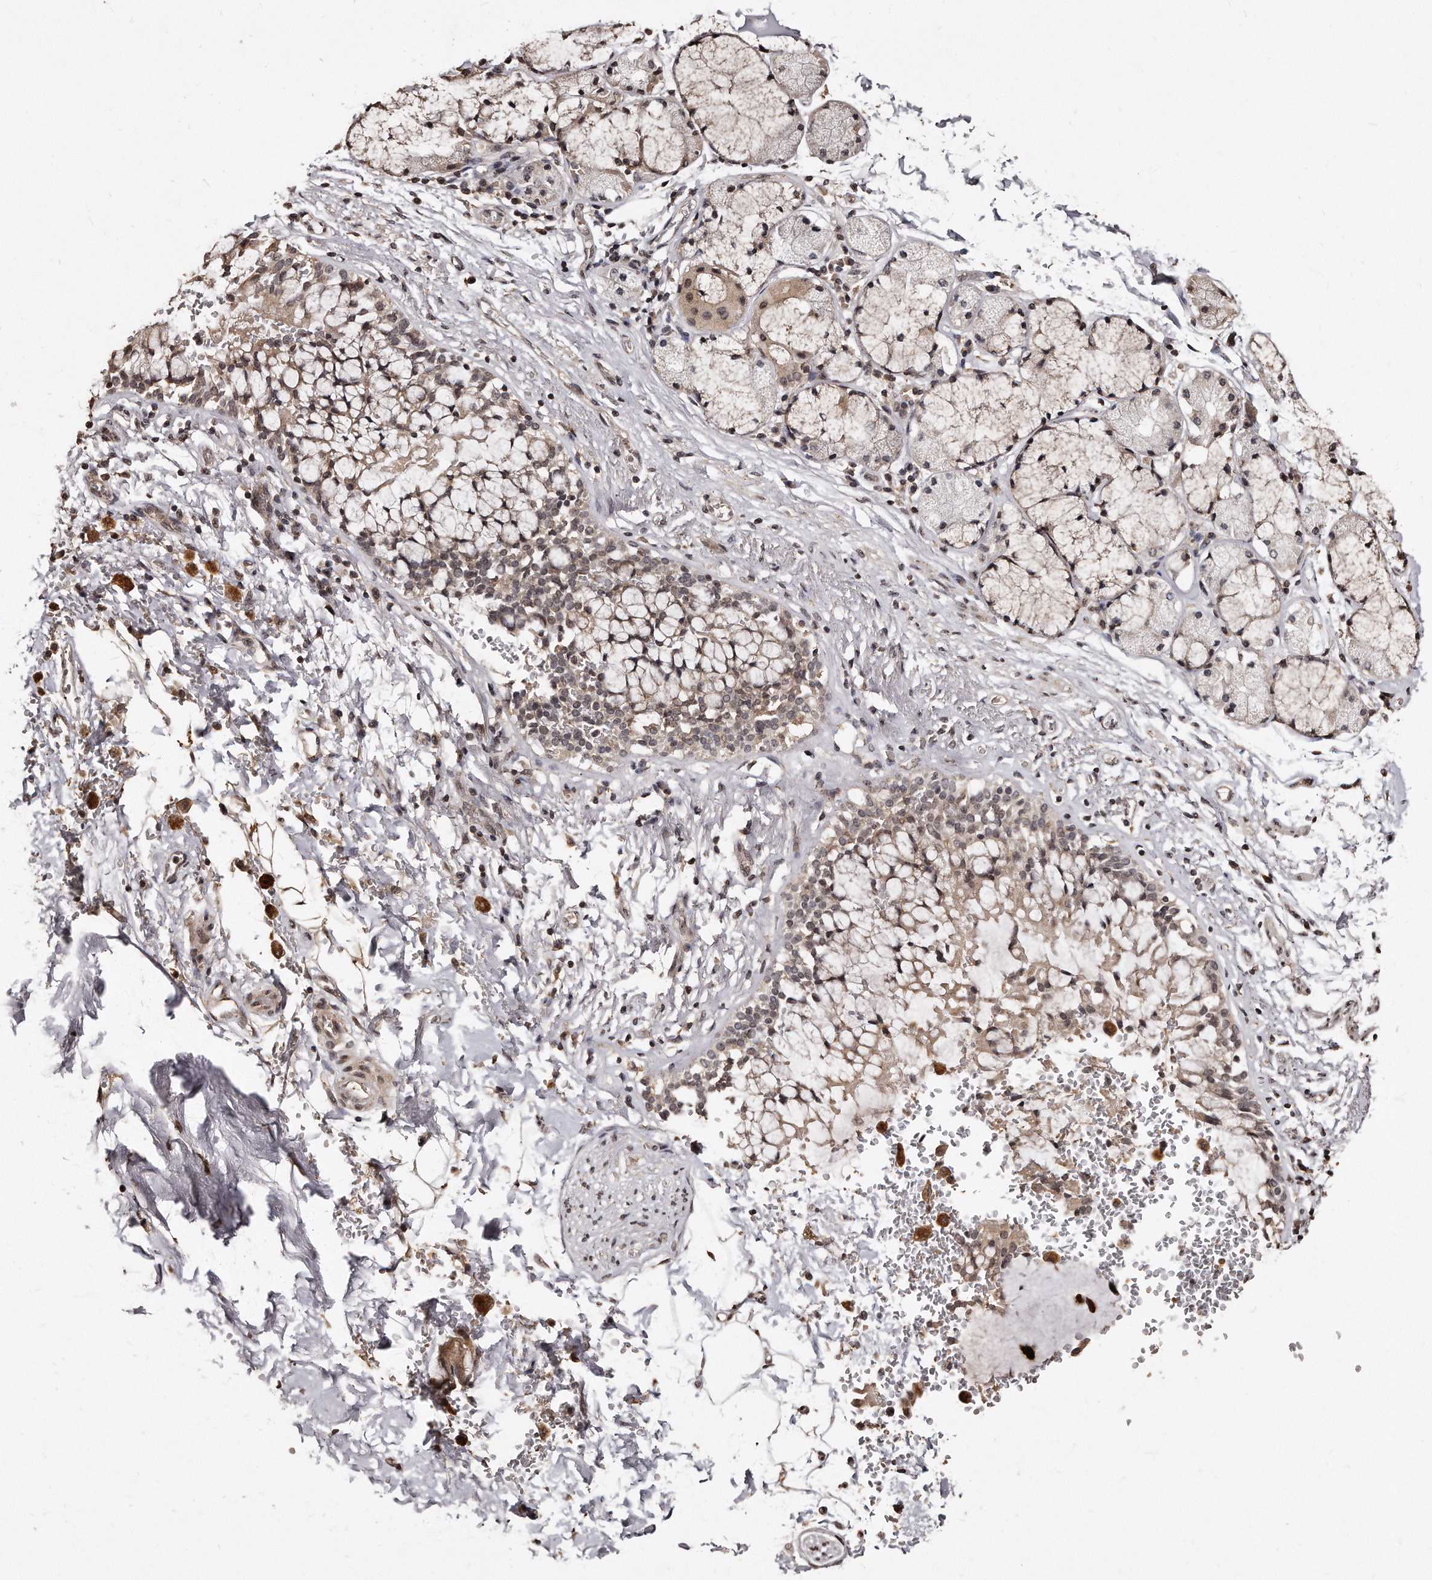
{"staining": {"intensity": "weak", "quantity": "25%-75%", "location": "cytoplasmic/membranous,nuclear"}, "tissue": "bronchus", "cell_type": "Respiratory epithelial cells", "image_type": "normal", "snomed": [{"axis": "morphology", "description": "Normal tissue, NOS"}, {"axis": "morphology", "description": "Inflammation, NOS"}, {"axis": "topography", "description": "Cartilage tissue"}, {"axis": "topography", "description": "Bronchus"}, {"axis": "topography", "description": "Lung"}], "caption": "Immunohistochemistry (IHC) (DAB (3,3'-diaminobenzidine)) staining of normal human bronchus exhibits weak cytoplasmic/membranous,nuclear protein expression in about 25%-75% of respiratory epithelial cells. (Stains: DAB (3,3'-diaminobenzidine) in brown, nuclei in blue, Microscopy: brightfield microscopy at high magnification).", "gene": "TSHR", "patient": {"sex": "female", "age": 64}}